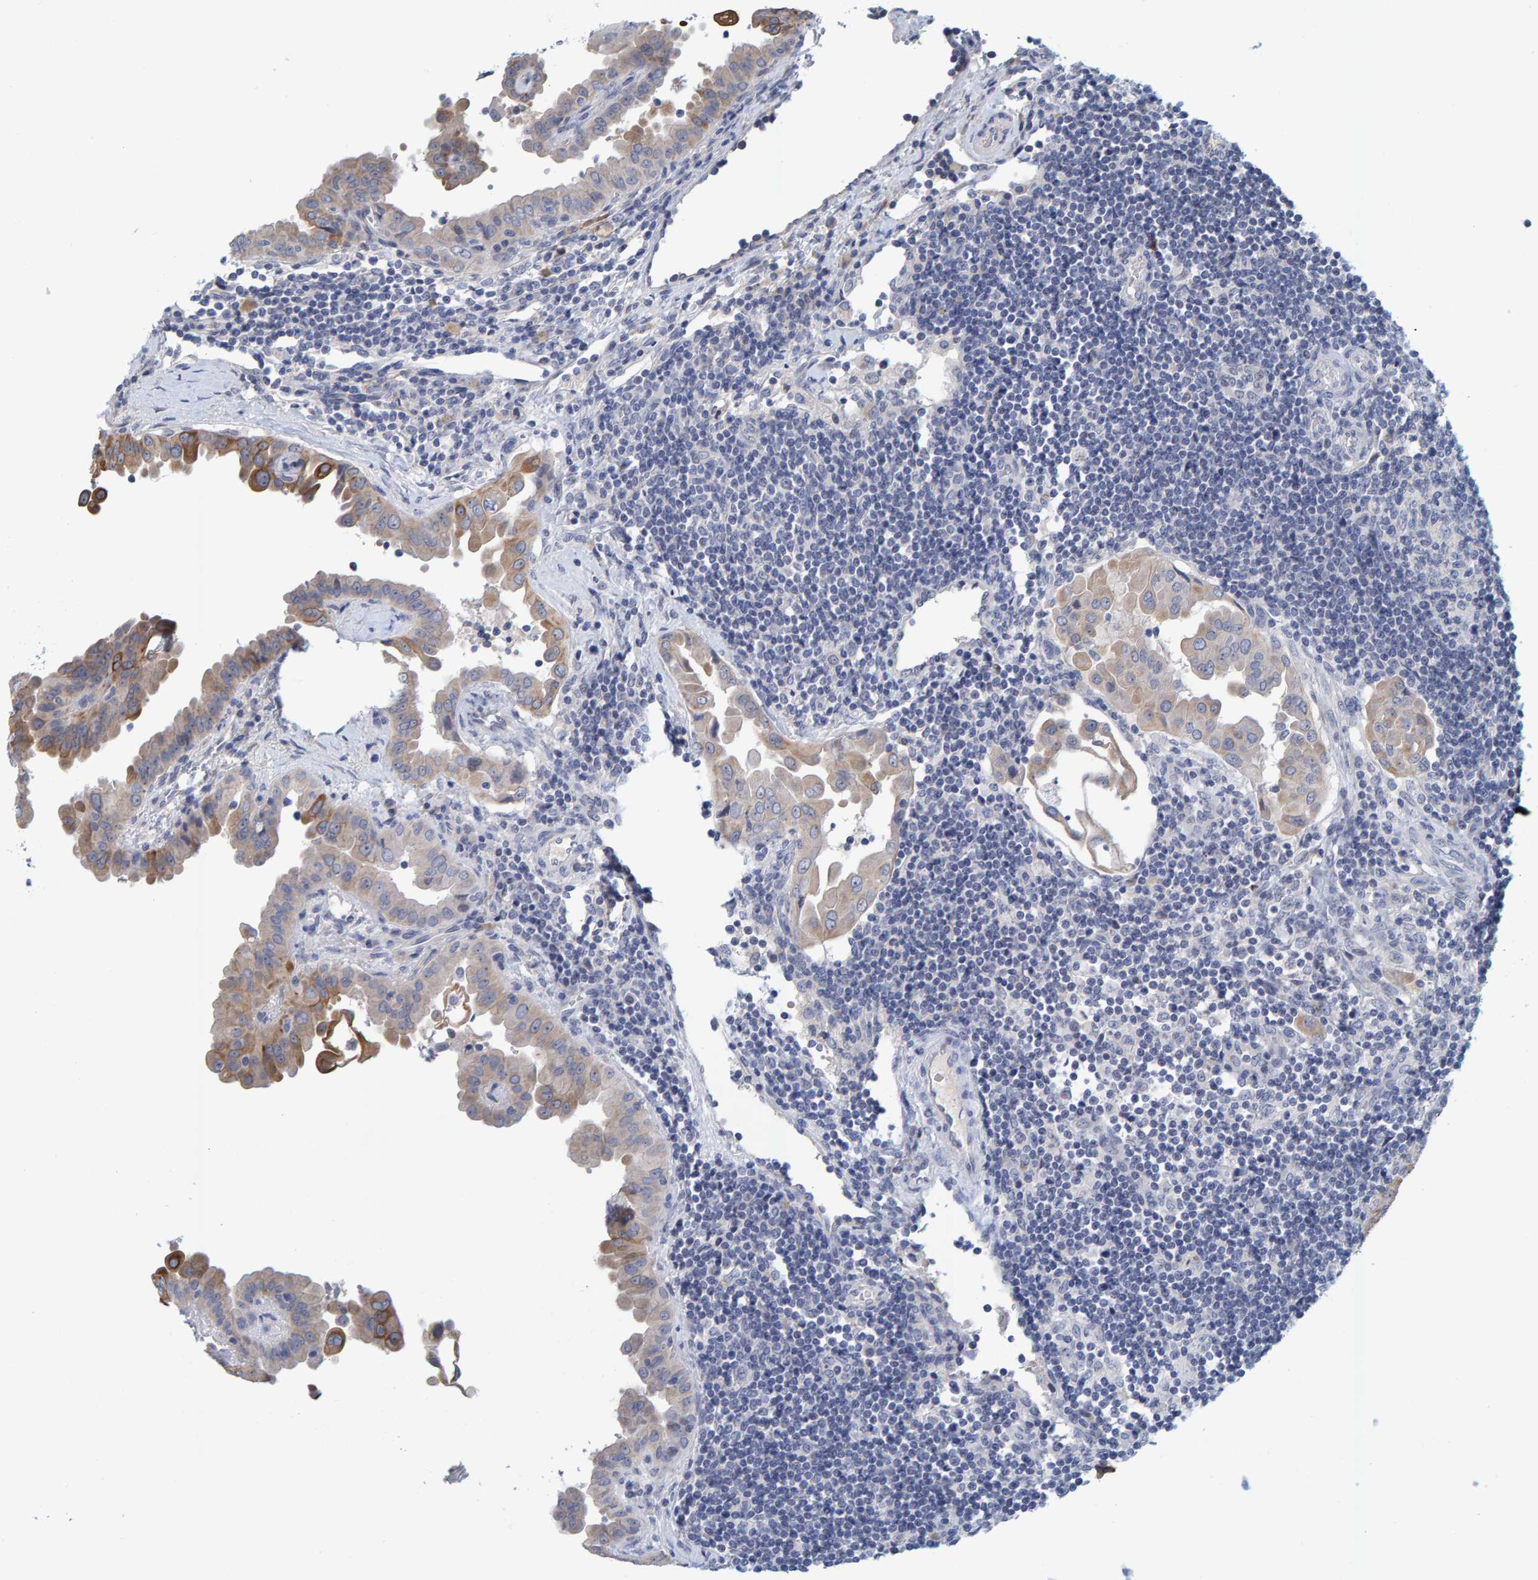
{"staining": {"intensity": "moderate", "quantity": "<25%", "location": "cytoplasmic/membranous"}, "tissue": "thyroid cancer", "cell_type": "Tumor cells", "image_type": "cancer", "snomed": [{"axis": "morphology", "description": "Papillary adenocarcinoma, NOS"}, {"axis": "topography", "description": "Thyroid gland"}], "caption": "High-power microscopy captured an IHC photomicrograph of thyroid papillary adenocarcinoma, revealing moderate cytoplasmic/membranous staining in approximately <25% of tumor cells. The protein is stained brown, and the nuclei are stained in blue (DAB (3,3'-diaminobenzidine) IHC with brightfield microscopy, high magnification).", "gene": "ZNF77", "patient": {"sex": "male", "age": 33}}